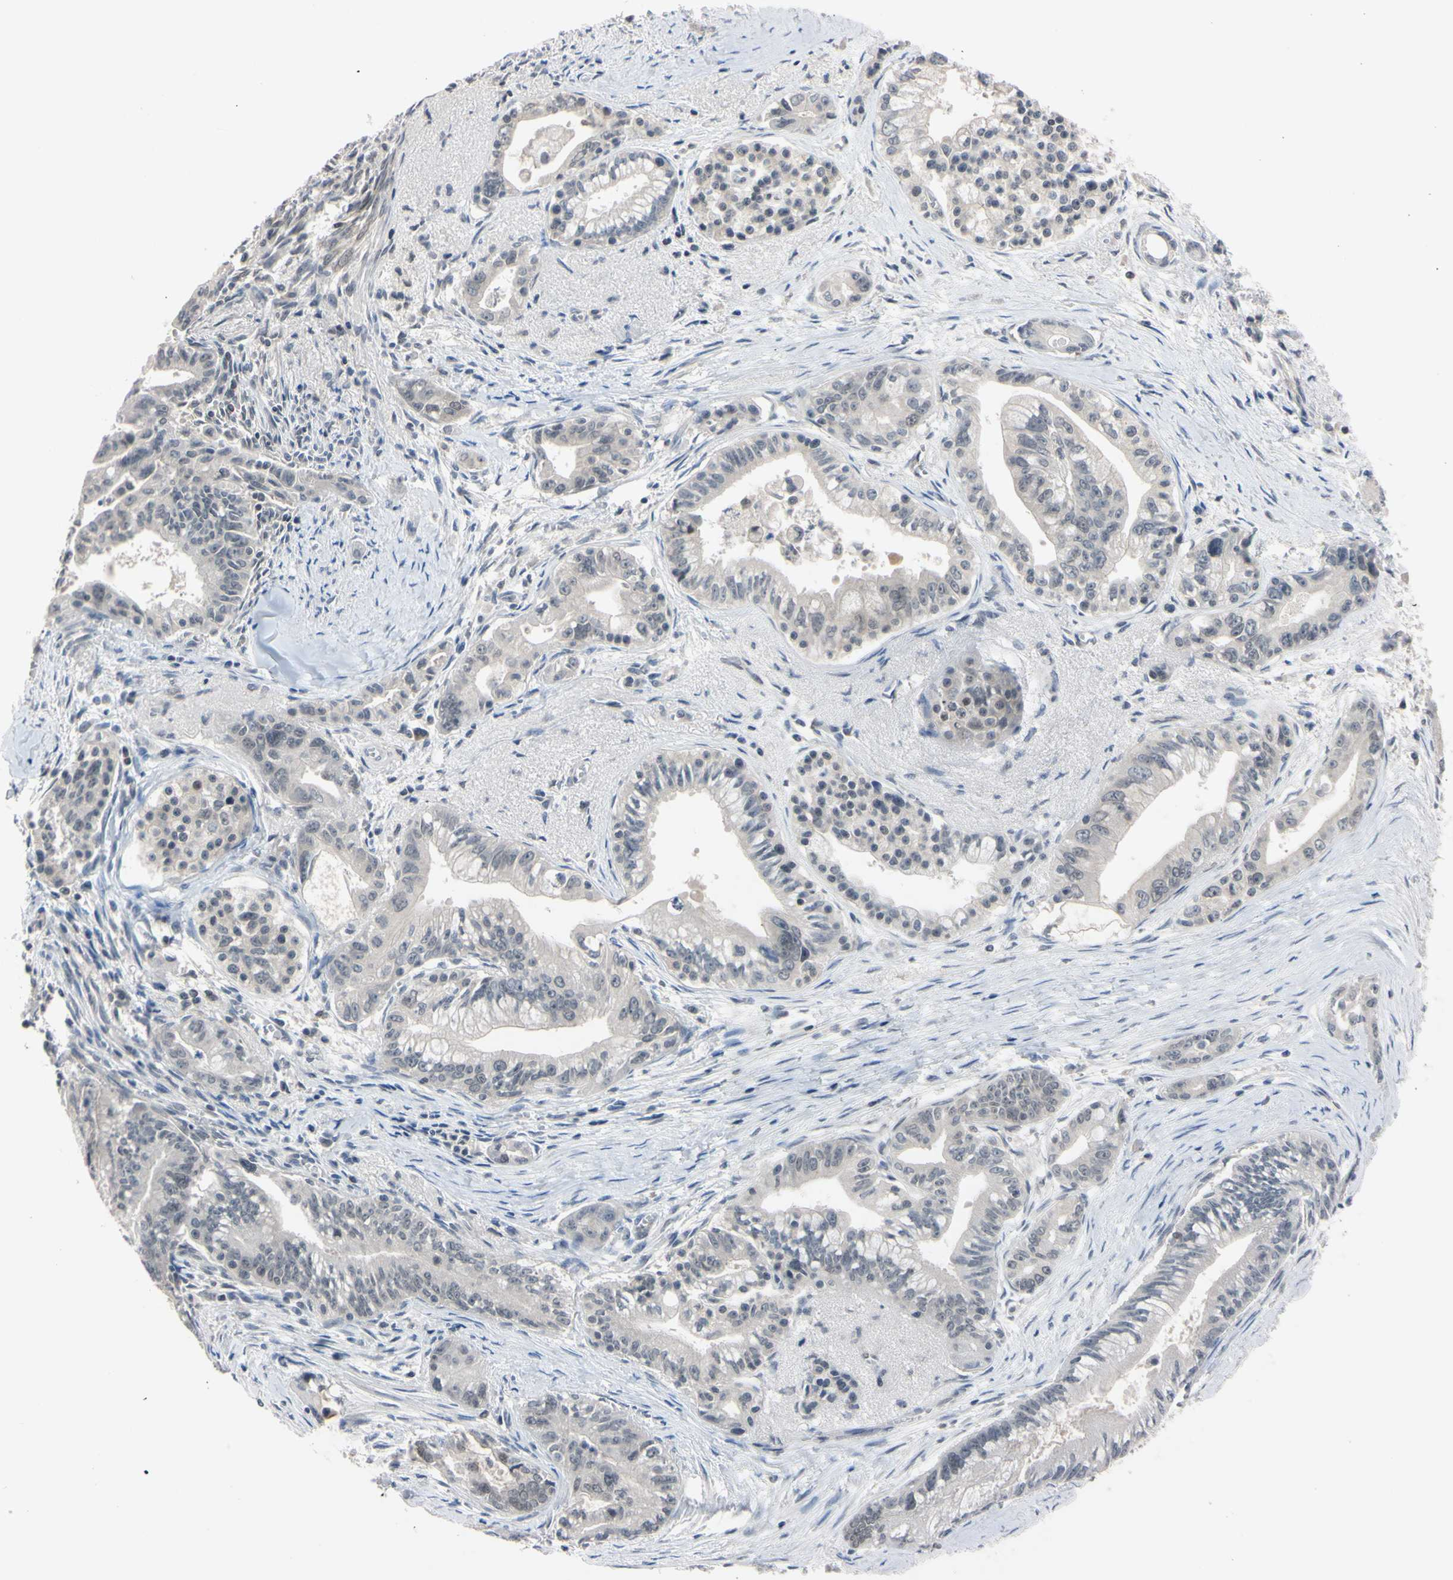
{"staining": {"intensity": "negative", "quantity": "none", "location": "none"}, "tissue": "pancreatic cancer", "cell_type": "Tumor cells", "image_type": "cancer", "snomed": [{"axis": "morphology", "description": "Adenocarcinoma, NOS"}, {"axis": "topography", "description": "Pancreas"}], "caption": "Immunohistochemistry histopathology image of human pancreatic cancer (adenocarcinoma) stained for a protein (brown), which reveals no positivity in tumor cells. (DAB (3,3'-diaminobenzidine) immunohistochemistry with hematoxylin counter stain).", "gene": "UBE2I", "patient": {"sex": "male", "age": 70}}